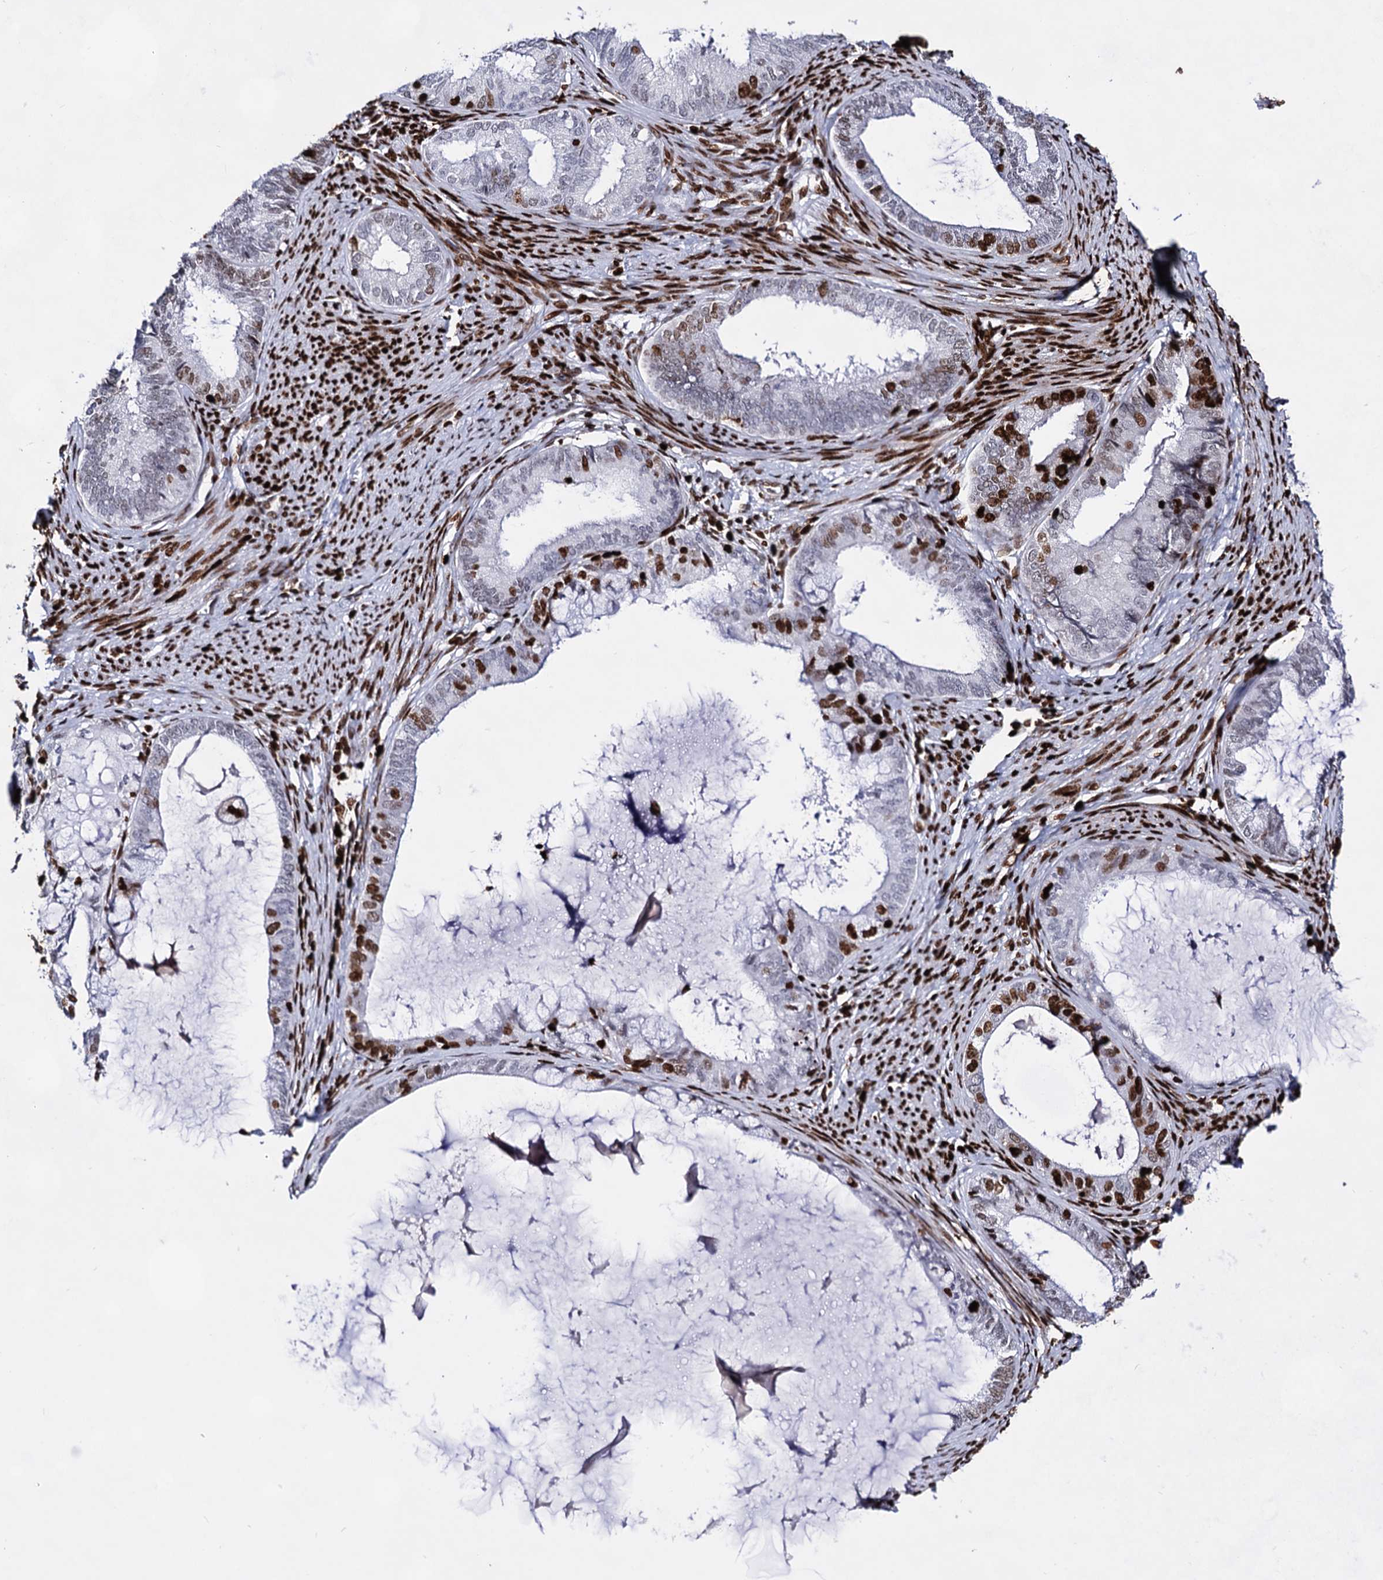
{"staining": {"intensity": "strong", "quantity": "<25%", "location": "nuclear"}, "tissue": "endometrial cancer", "cell_type": "Tumor cells", "image_type": "cancer", "snomed": [{"axis": "morphology", "description": "Adenocarcinoma, NOS"}, {"axis": "topography", "description": "Endometrium"}], "caption": "Endometrial cancer (adenocarcinoma) stained with DAB immunohistochemistry (IHC) reveals medium levels of strong nuclear expression in approximately <25% of tumor cells. (Stains: DAB in brown, nuclei in blue, Microscopy: brightfield microscopy at high magnification).", "gene": "HMGB2", "patient": {"sex": "female", "age": 86}}